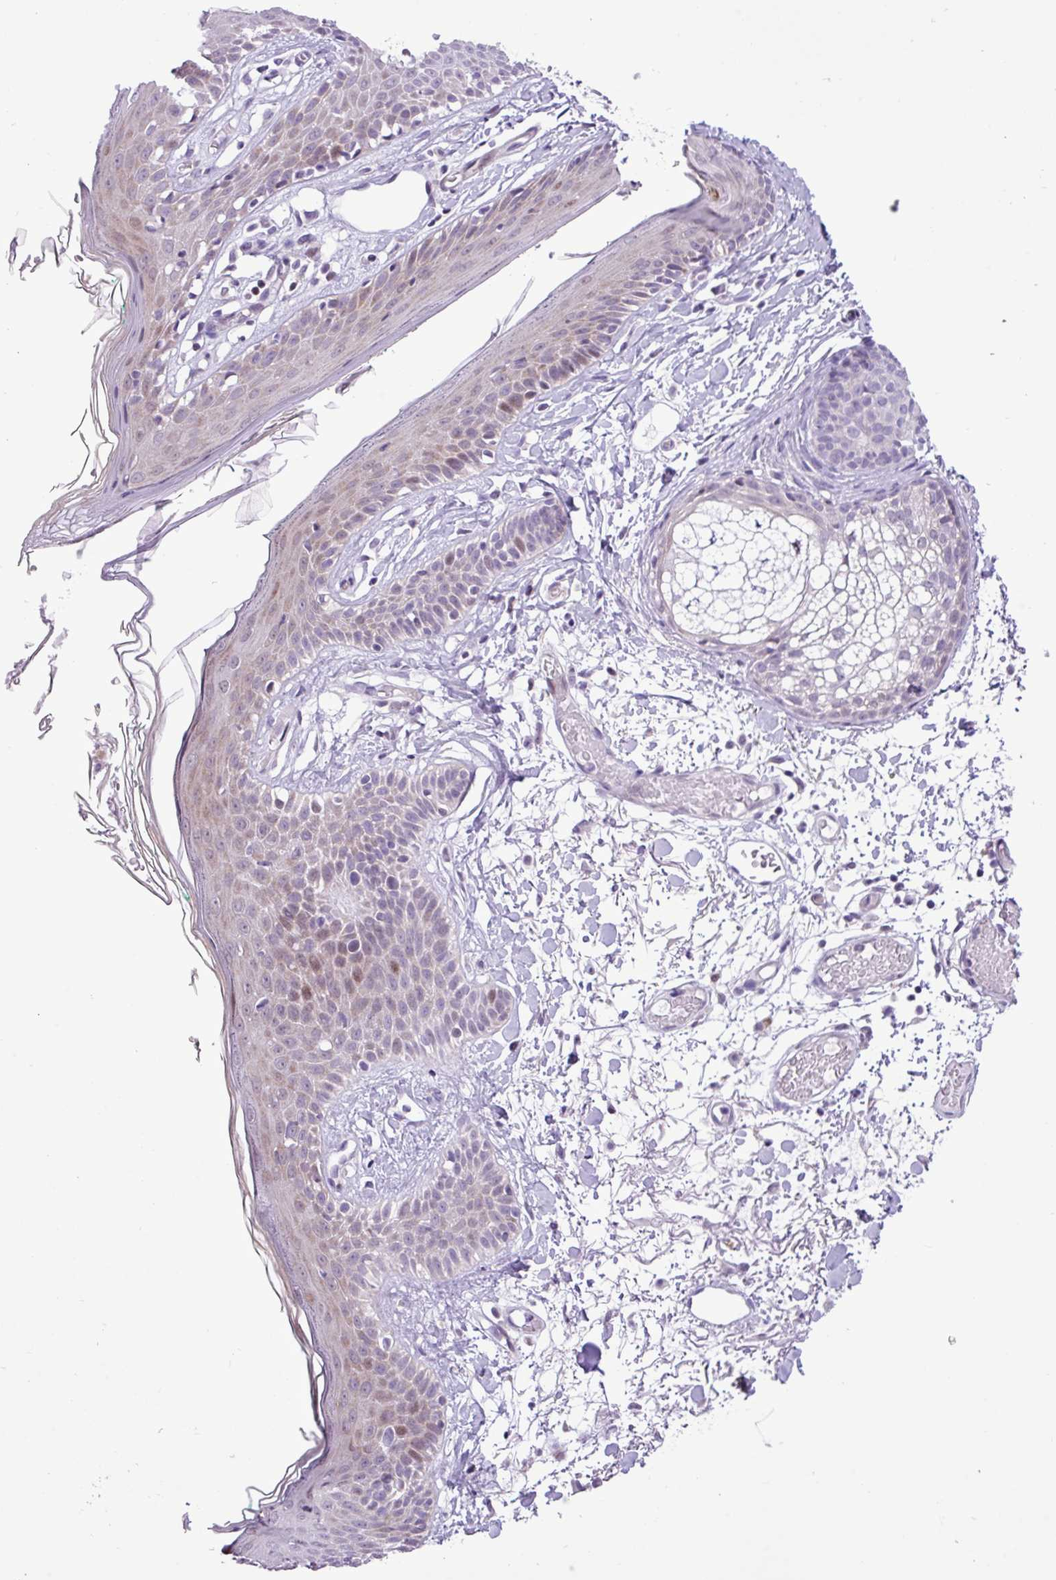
{"staining": {"intensity": "negative", "quantity": "none", "location": "none"}, "tissue": "skin", "cell_type": "Fibroblasts", "image_type": "normal", "snomed": [{"axis": "morphology", "description": "Normal tissue, NOS"}, {"axis": "topography", "description": "Skin"}], "caption": "Photomicrograph shows no significant protein staining in fibroblasts of benign skin. Nuclei are stained in blue.", "gene": "ZNF354A", "patient": {"sex": "male", "age": 79}}